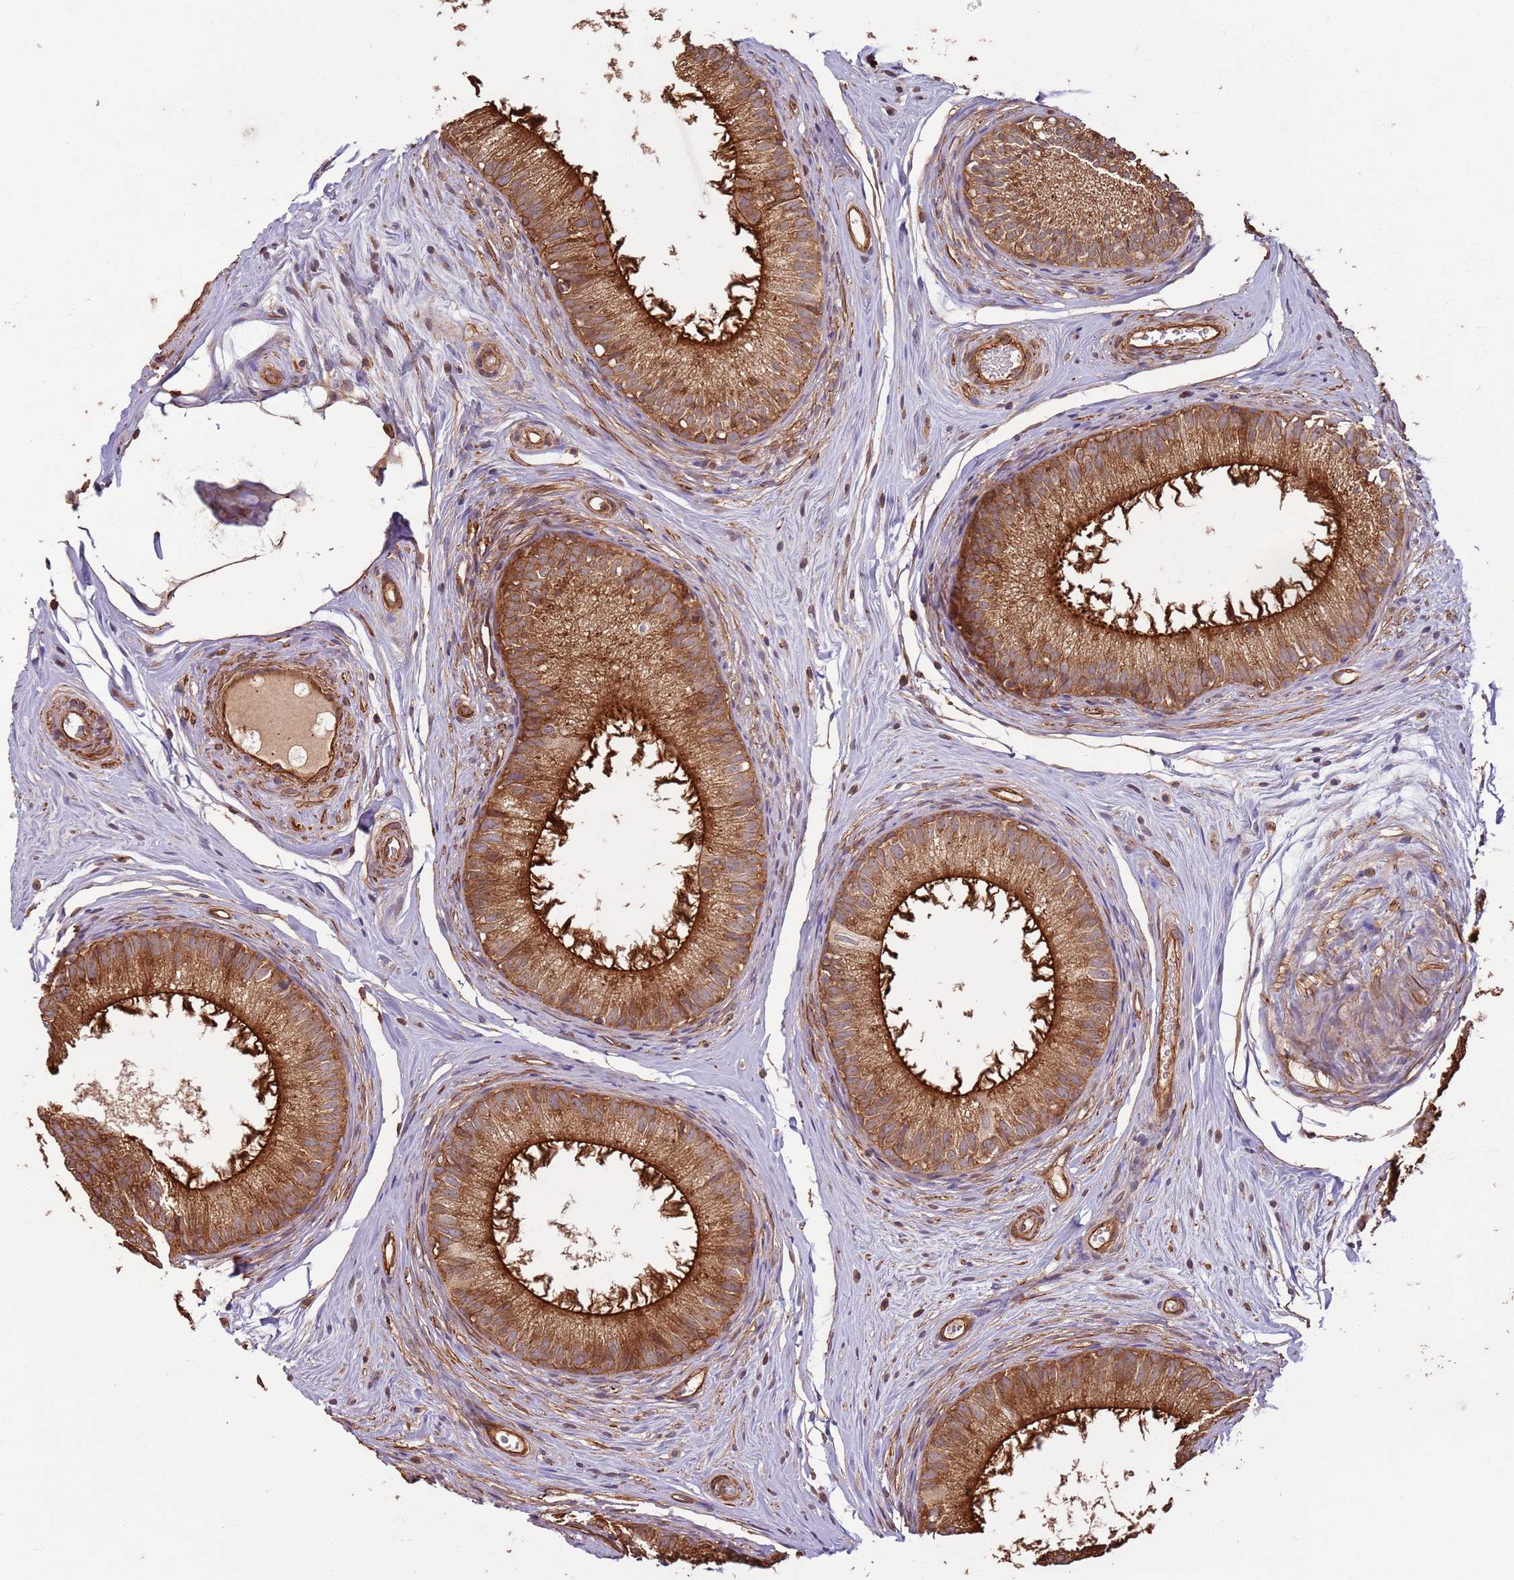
{"staining": {"intensity": "strong", "quantity": ">75%", "location": "cytoplasmic/membranous"}, "tissue": "epididymis", "cell_type": "Glandular cells", "image_type": "normal", "snomed": [{"axis": "morphology", "description": "Normal tissue, NOS"}, {"axis": "topography", "description": "Epididymis"}], "caption": "The immunohistochemical stain highlights strong cytoplasmic/membranous positivity in glandular cells of unremarkable epididymis. The staining was performed using DAB, with brown indicating positive protein expression. Nuclei are stained blue with hematoxylin.", "gene": "ACVR2A", "patient": {"sex": "male", "age": 34}}